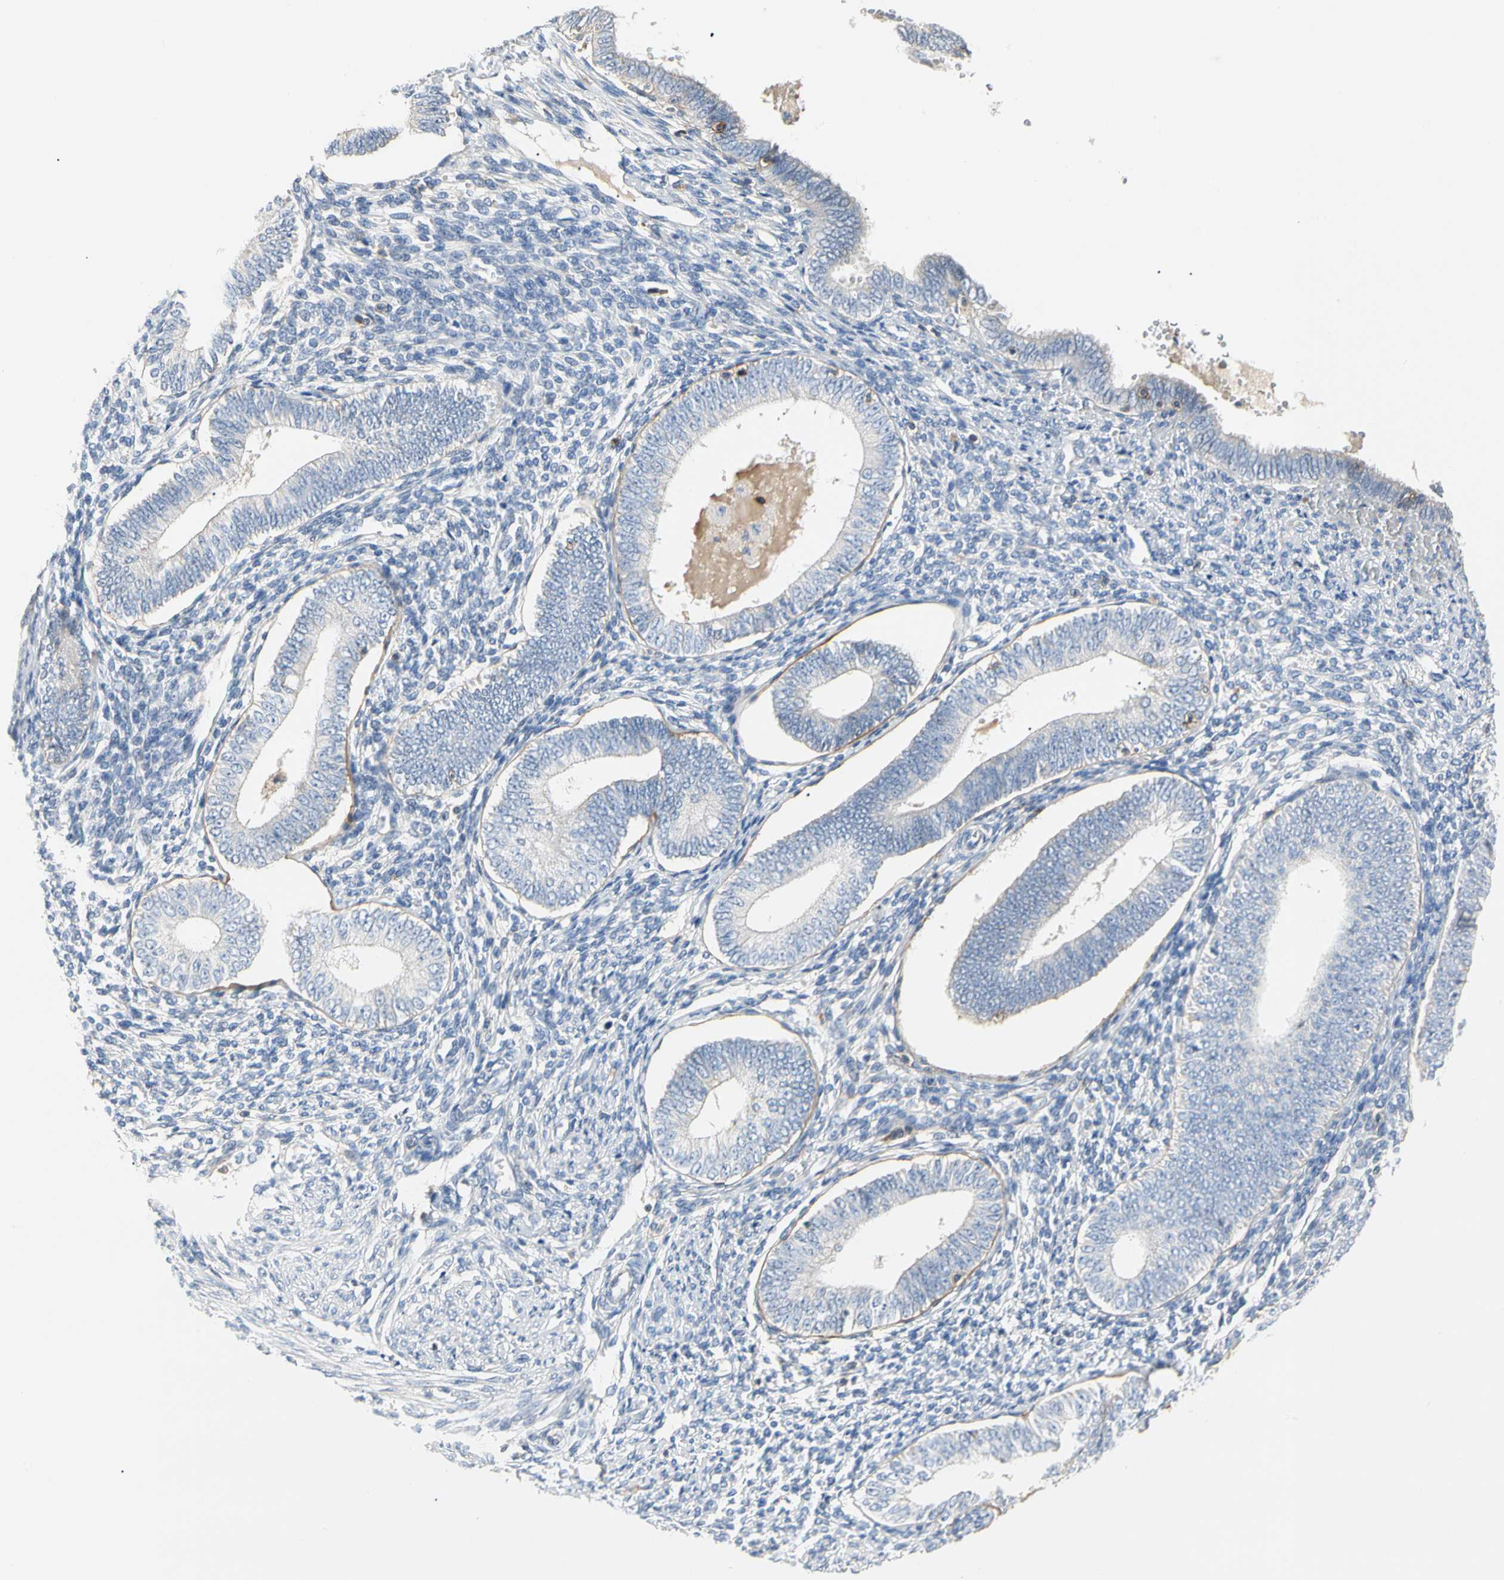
{"staining": {"intensity": "negative", "quantity": "none", "location": "none"}, "tissue": "endometrium", "cell_type": "Cells in endometrial stroma", "image_type": "normal", "snomed": [{"axis": "morphology", "description": "Normal tissue, NOS"}, {"axis": "topography", "description": "Endometrium"}], "caption": "Cells in endometrial stroma show no significant protein staining in normal endometrium. (DAB IHC visualized using brightfield microscopy, high magnification).", "gene": "TNFRSF18", "patient": {"sex": "female", "age": 82}}